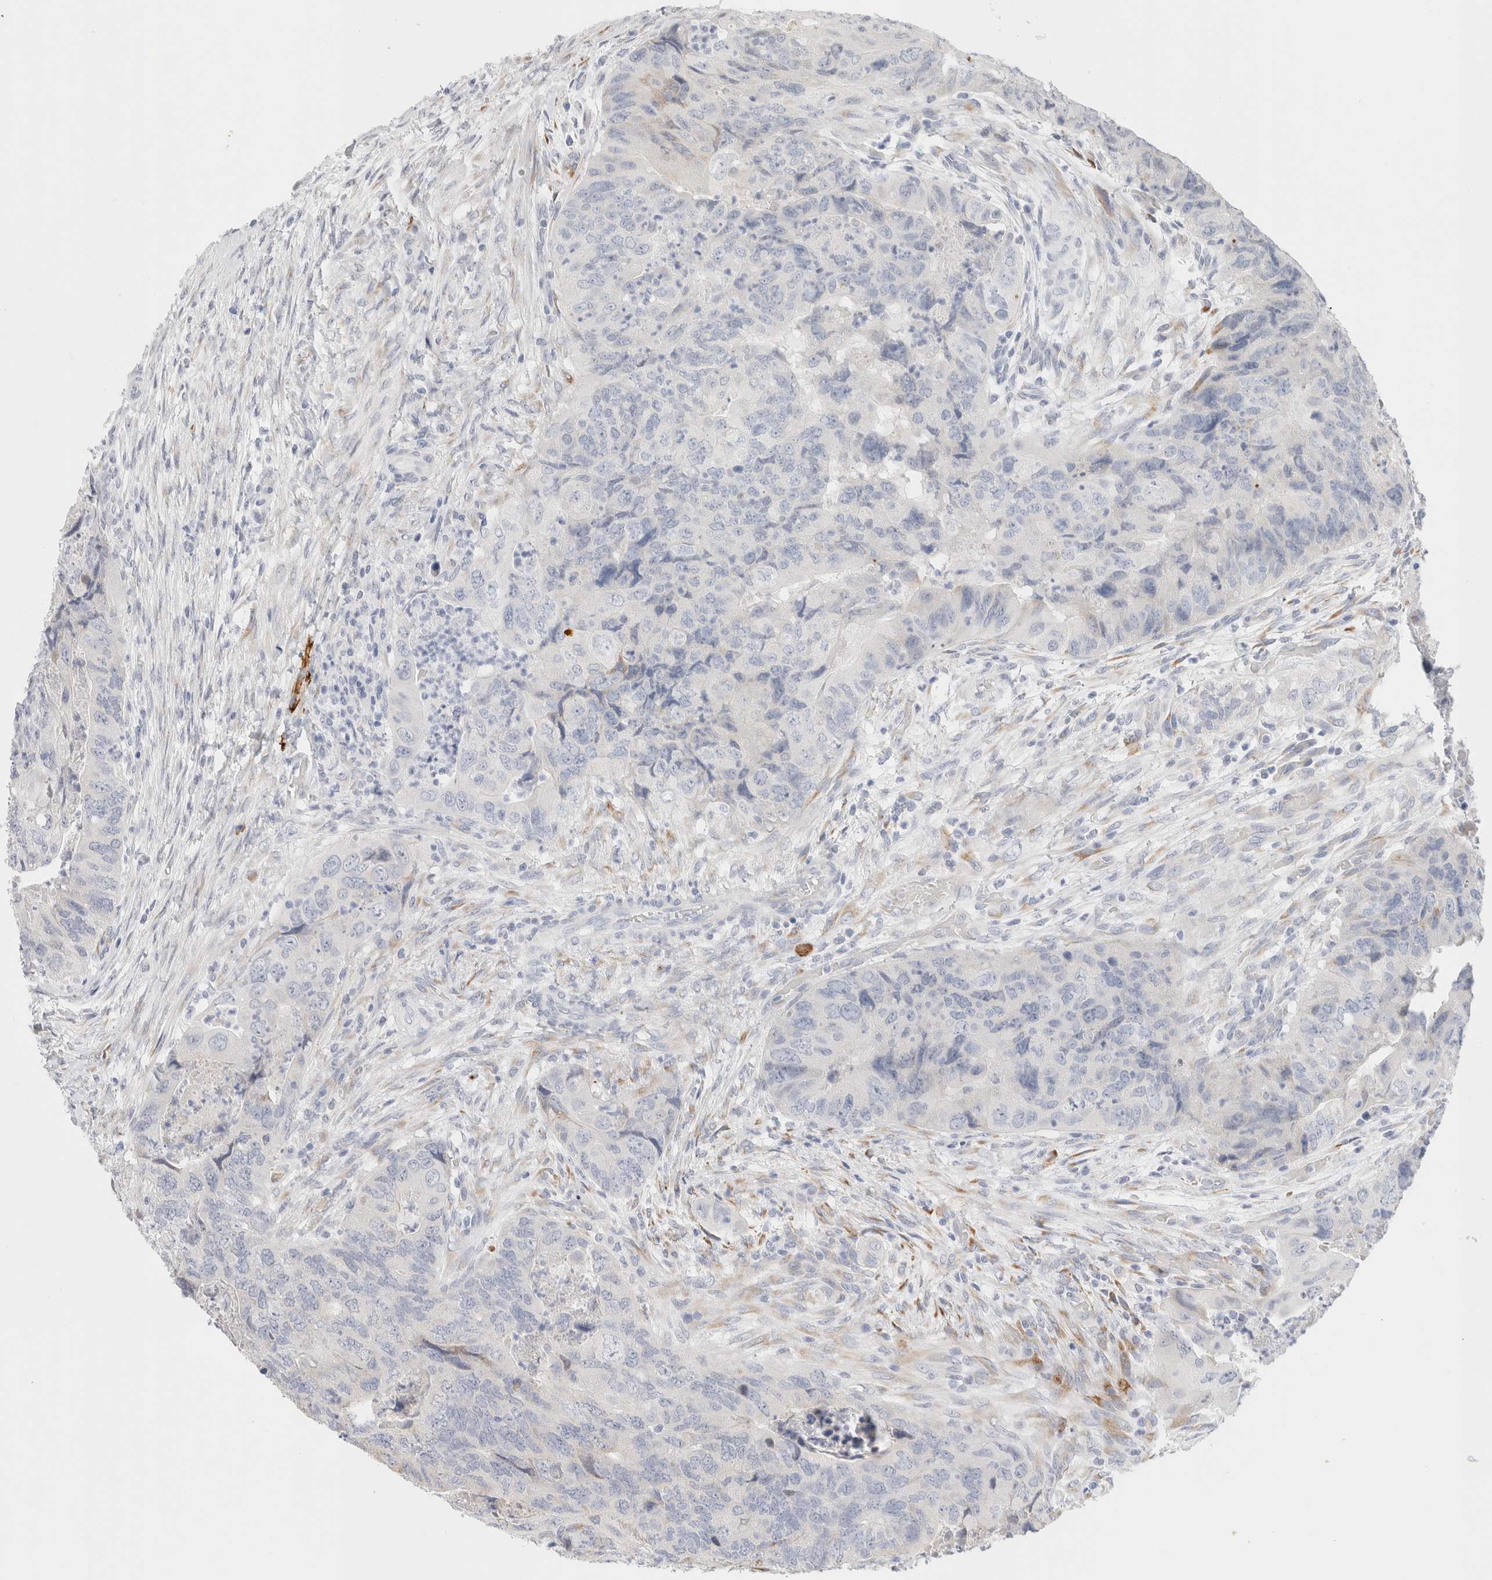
{"staining": {"intensity": "moderate", "quantity": "<25%", "location": "cytoplasmic/membranous"}, "tissue": "colorectal cancer", "cell_type": "Tumor cells", "image_type": "cancer", "snomed": [{"axis": "morphology", "description": "Adenocarcinoma, NOS"}, {"axis": "topography", "description": "Rectum"}], "caption": "Immunohistochemical staining of human colorectal cancer (adenocarcinoma) reveals low levels of moderate cytoplasmic/membranous expression in approximately <25% of tumor cells.", "gene": "RTN4", "patient": {"sex": "male", "age": 63}}